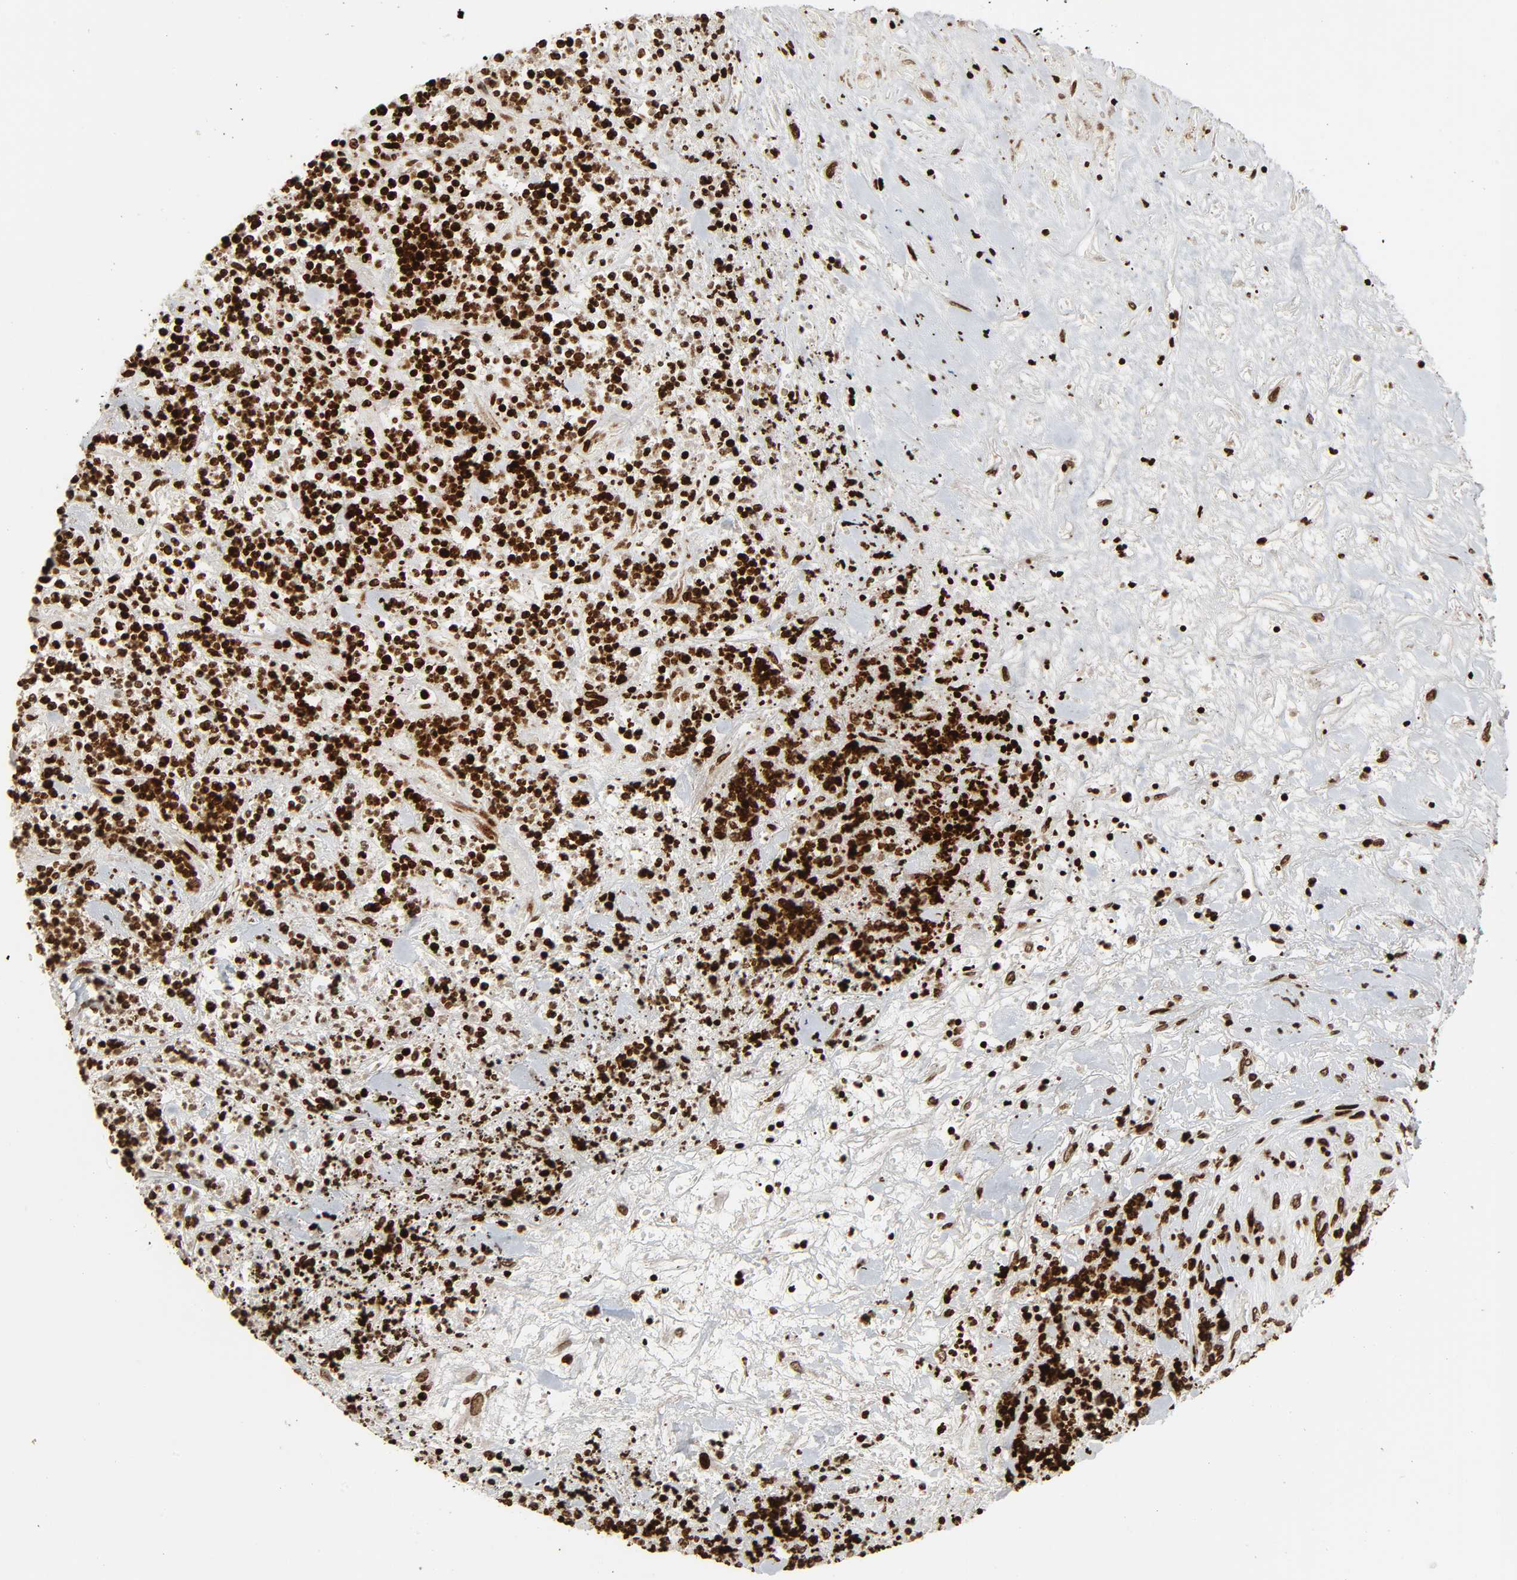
{"staining": {"intensity": "strong", "quantity": ">75%", "location": "nuclear"}, "tissue": "lymphoma", "cell_type": "Tumor cells", "image_type": "cancer", "snomed": [{"axis": "morphology", "description": "Malignant lymphoma, non-Hodgkin's type, High grade"}, {"axis": "topography", "description": "Soft tissue"}], "caption": "The immunohistochemical stain highlights strong nuclear expression in tumor cells of malignant lymphoma, non-Hodgkin's type (high-grade) tissue.", "gene": "RXRA", "patient": {"sex": "male", "age": 18}}